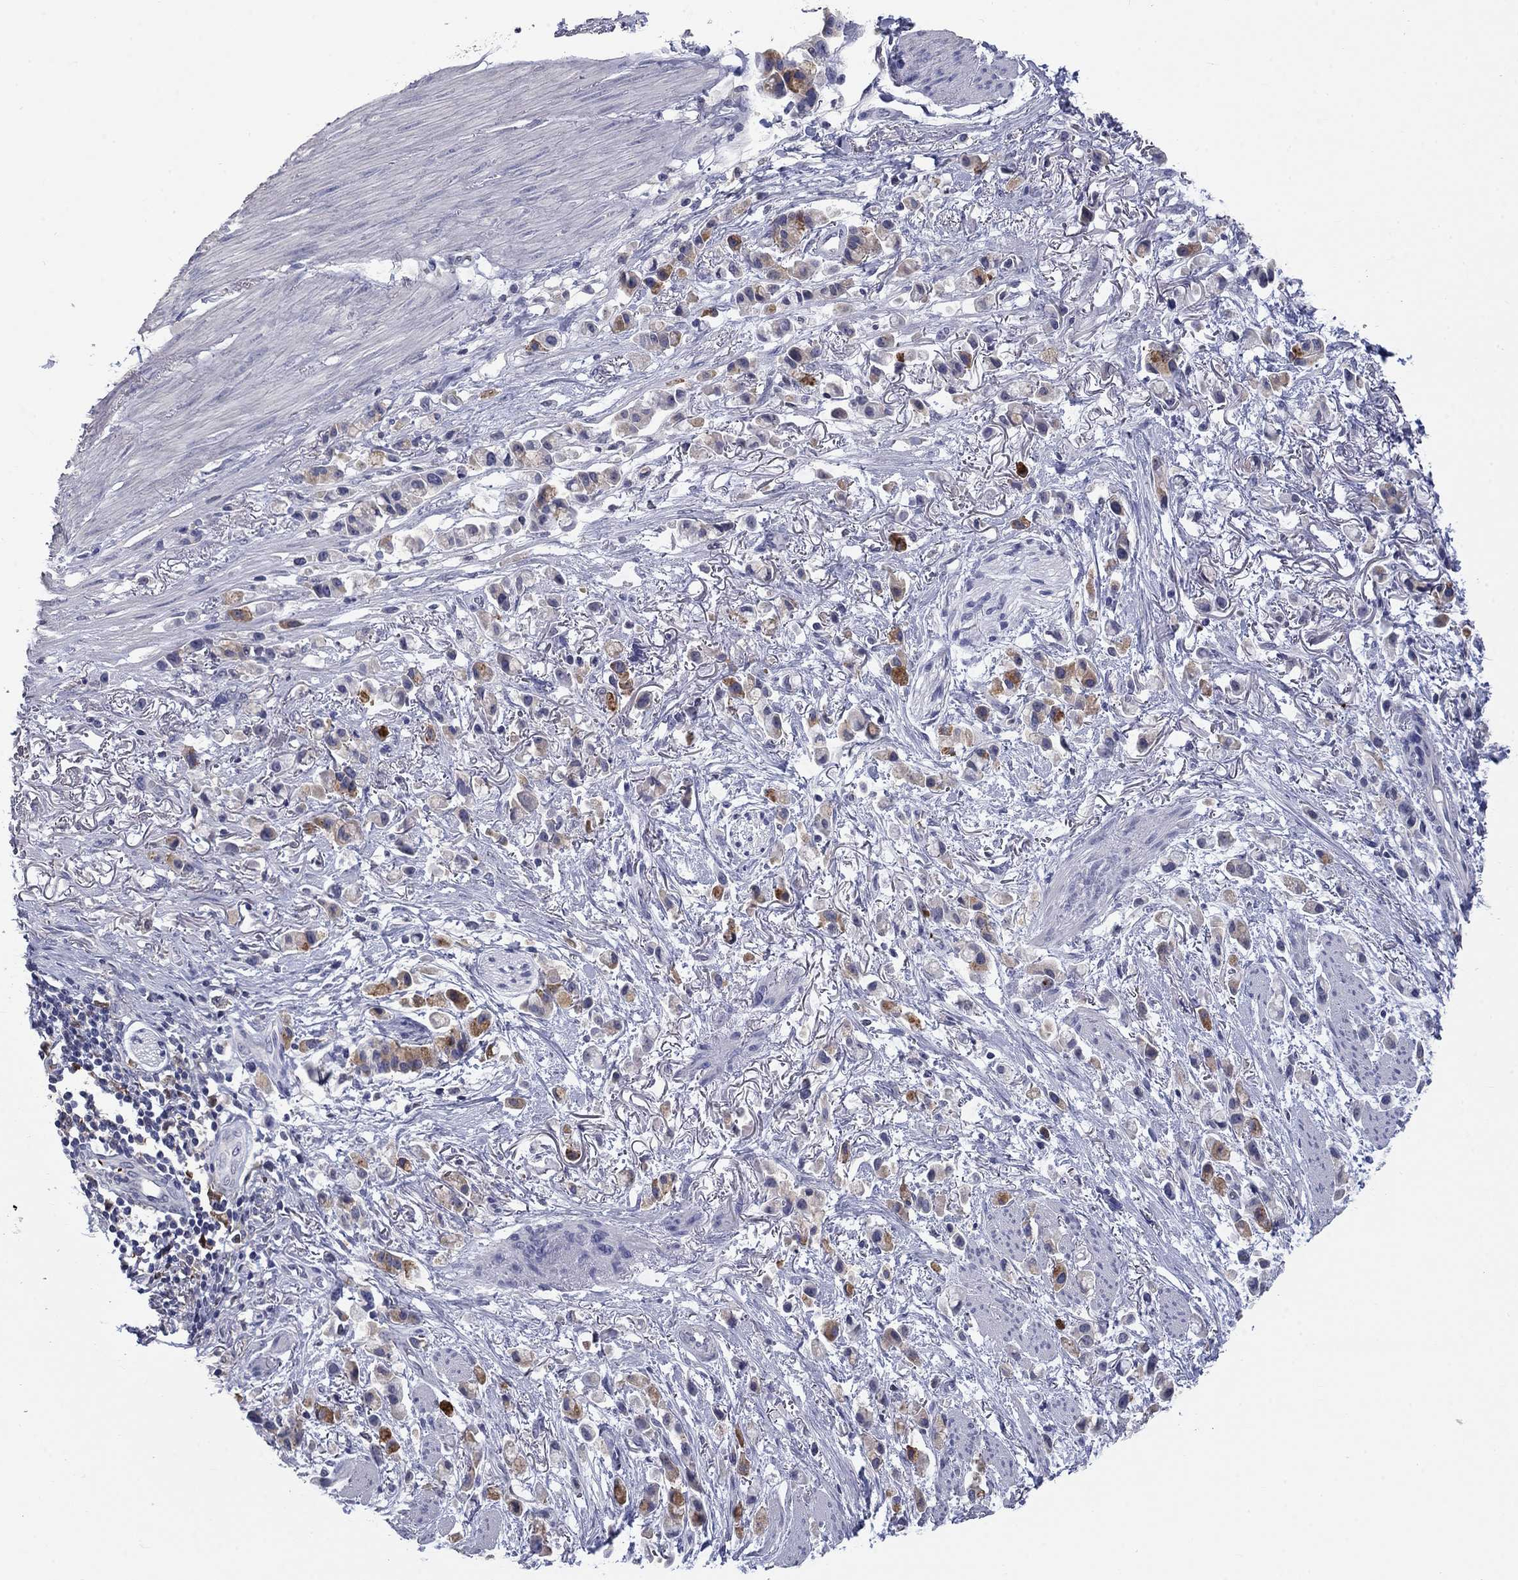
{"staining": {"intensity": "moderate", "quantity": "25%-75%", "location": "cytoplasmic/membranous"}, "tissue": "stomach cancer", "cell_type": "Tumor cells", "image_type": "cancer", "snomed": [{"axis": "morphology", "description": "Adenocarcinoma, NOS"}, {"axis": "topography", "description": "Stomach"}], "caption": "Immunohistochemical staining of stomach adenocarcinoma reveals medium levels of moderate cytoplasmic/membranous protein positivity in about 25%-75% of tumor cells.", "gene": "PLEK", "patient": {"sex": "female", "age": 81}}